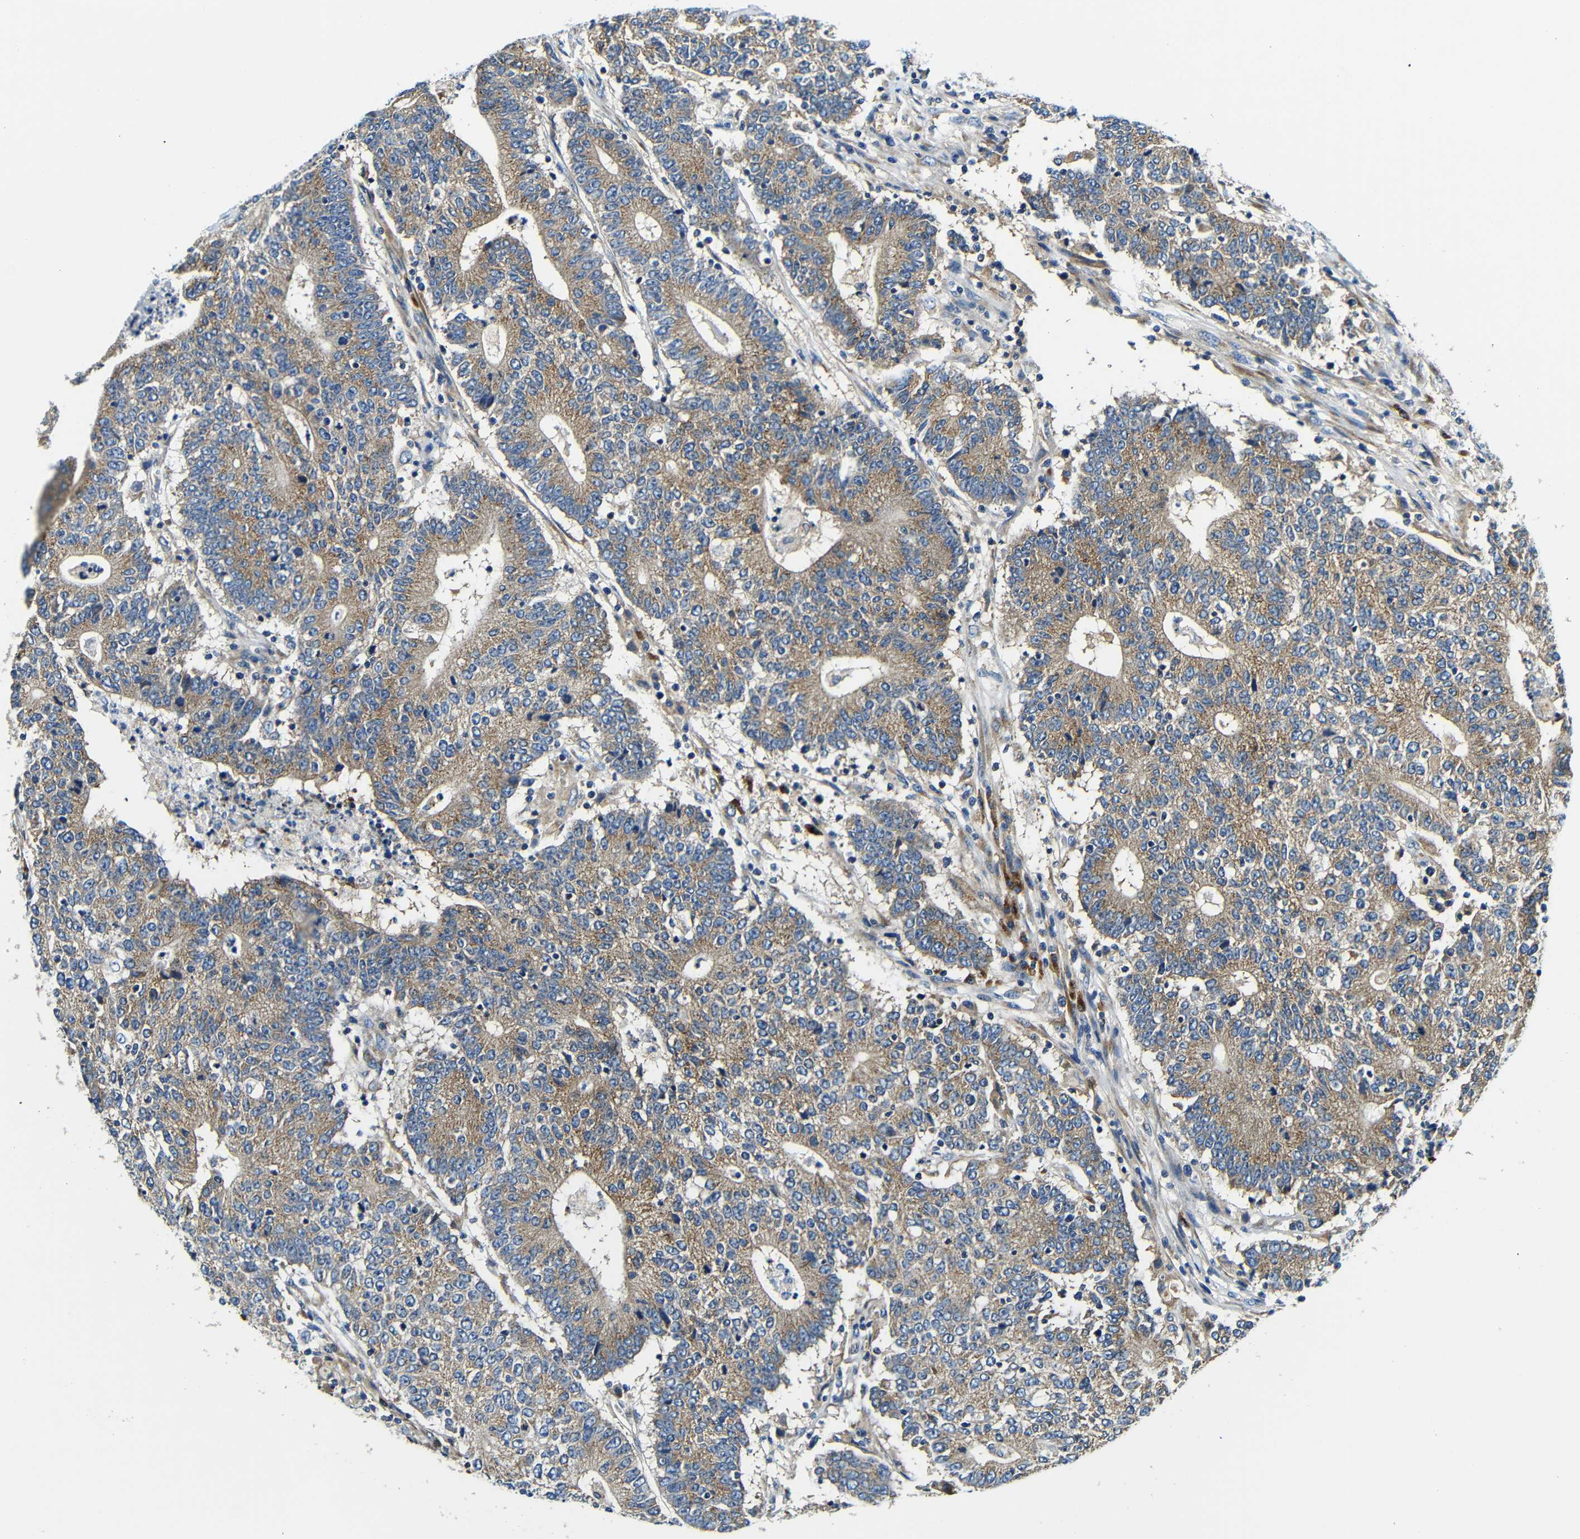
{"staining": {"intensity": "moderate", "quantity": ">75%", "location": "cytoplasmic/membranous"}, "tissue": "colorectal cancer", "cell_type": "Tumor cells", "image_type": "cancer", "snomed": [{"axis": "morphology", "description": "Normal tissue, NOS"}, {"axis": "morphology", "description": "Adenocarcinoma, NOS"}, {"axis": "topography", "description": "Colon"}], "caption": "A brown stain highlights moderate cytoplasmic/membranous positivity of a protein in human colorectal cancer (adenocarcinoma) tumor cells. The protein of interest is stained brown, and the nuclei are stained in blue (DAB IHC with brightfield microscopy, high magnification).", "gene": "USO1", "patient": {"sex": "female", "age": 75}}